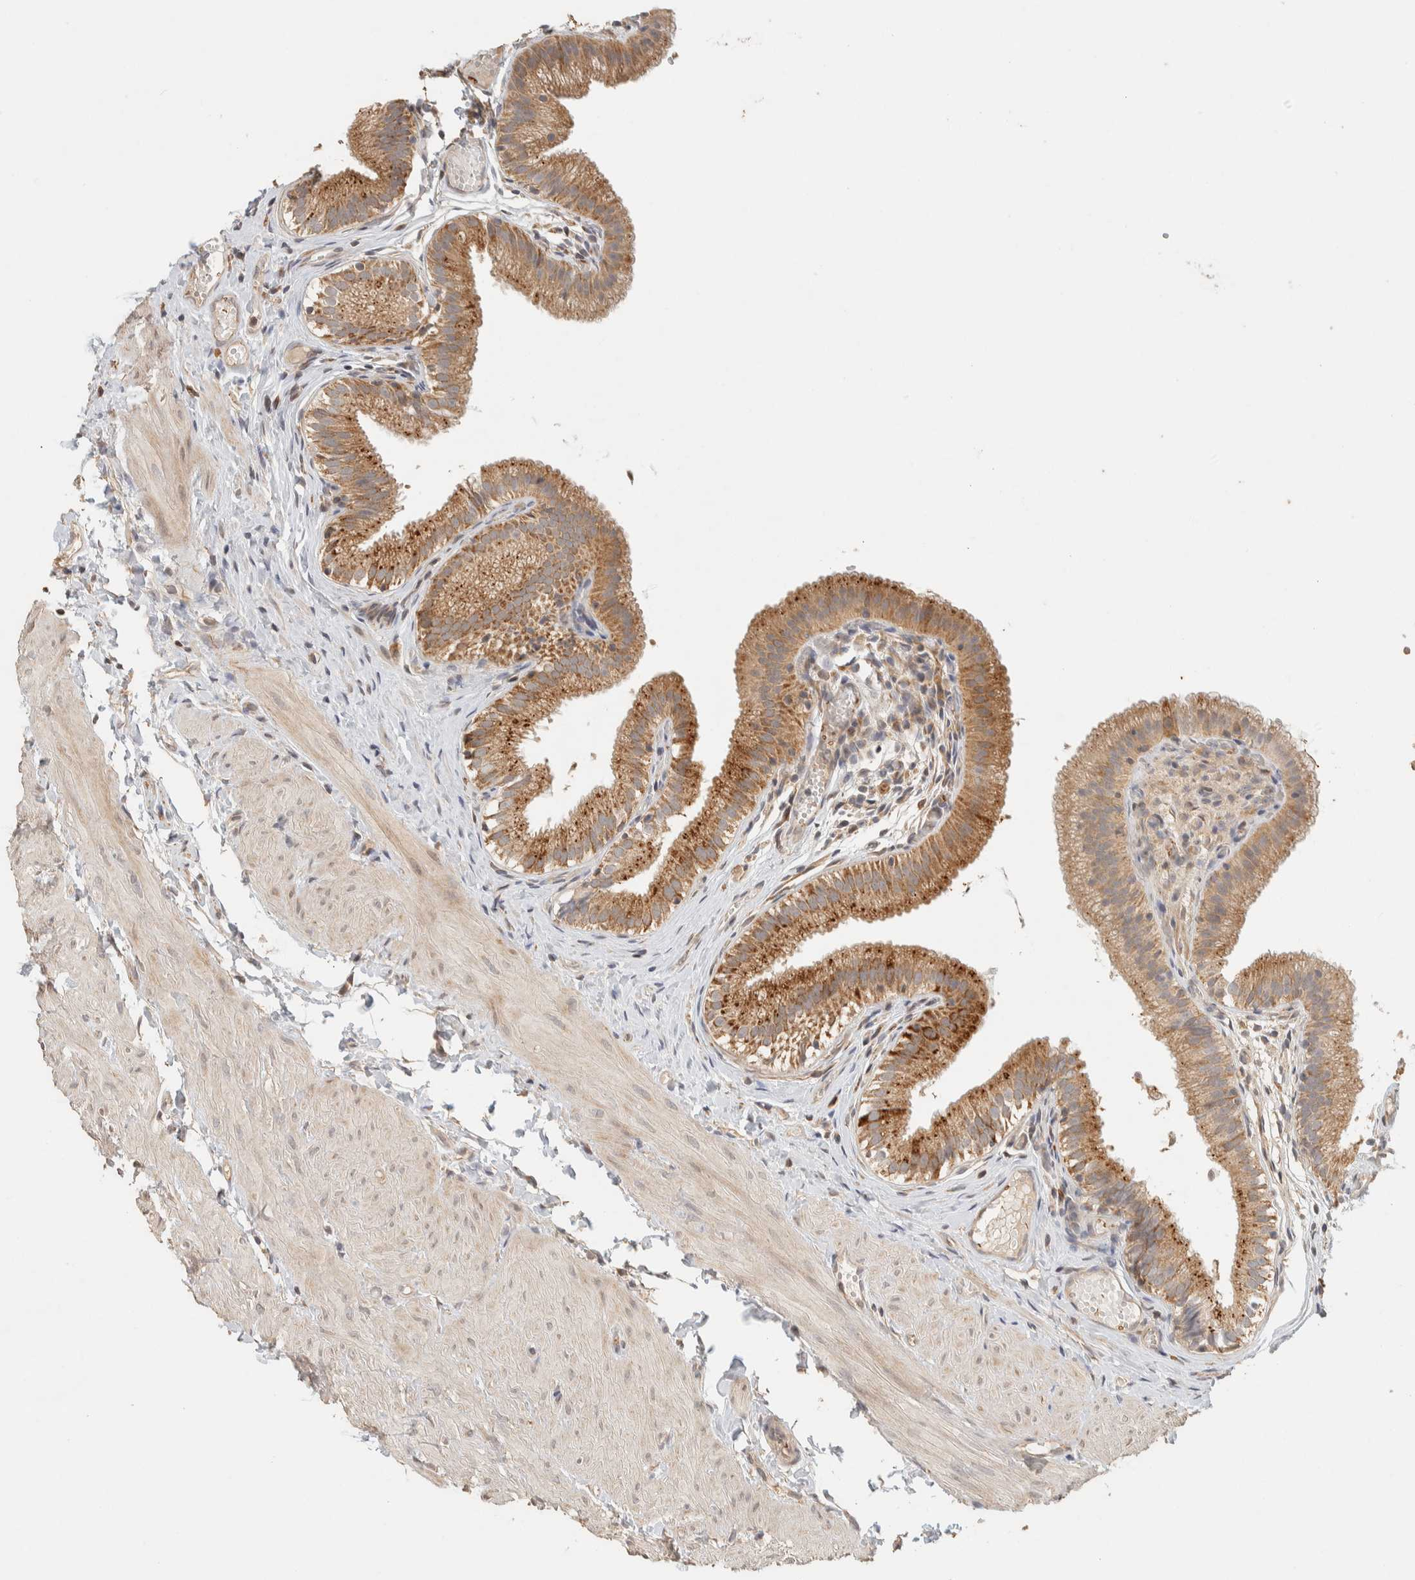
{"staining": {"intensity": "moderate", "quantity": ">75%", "location": "cytoplasmic/membranous"}, "tissue": "gallbladder", "cell_type": "Glandular cells", "image_type": "normal", "snomed": [{"axis": "morphology", "description": "Normal tissue, NOS"}, {"axis": "topography", "description": "Gallbladder"}], "caption": "Brown immunohistochemical staining in normal human gallbladder demonstrates moderate cytoplasmic/membranous positivity in about >75% of glandular cells.", "gene": "ITPA", "patient": {"sex": "female", "age": 26}}